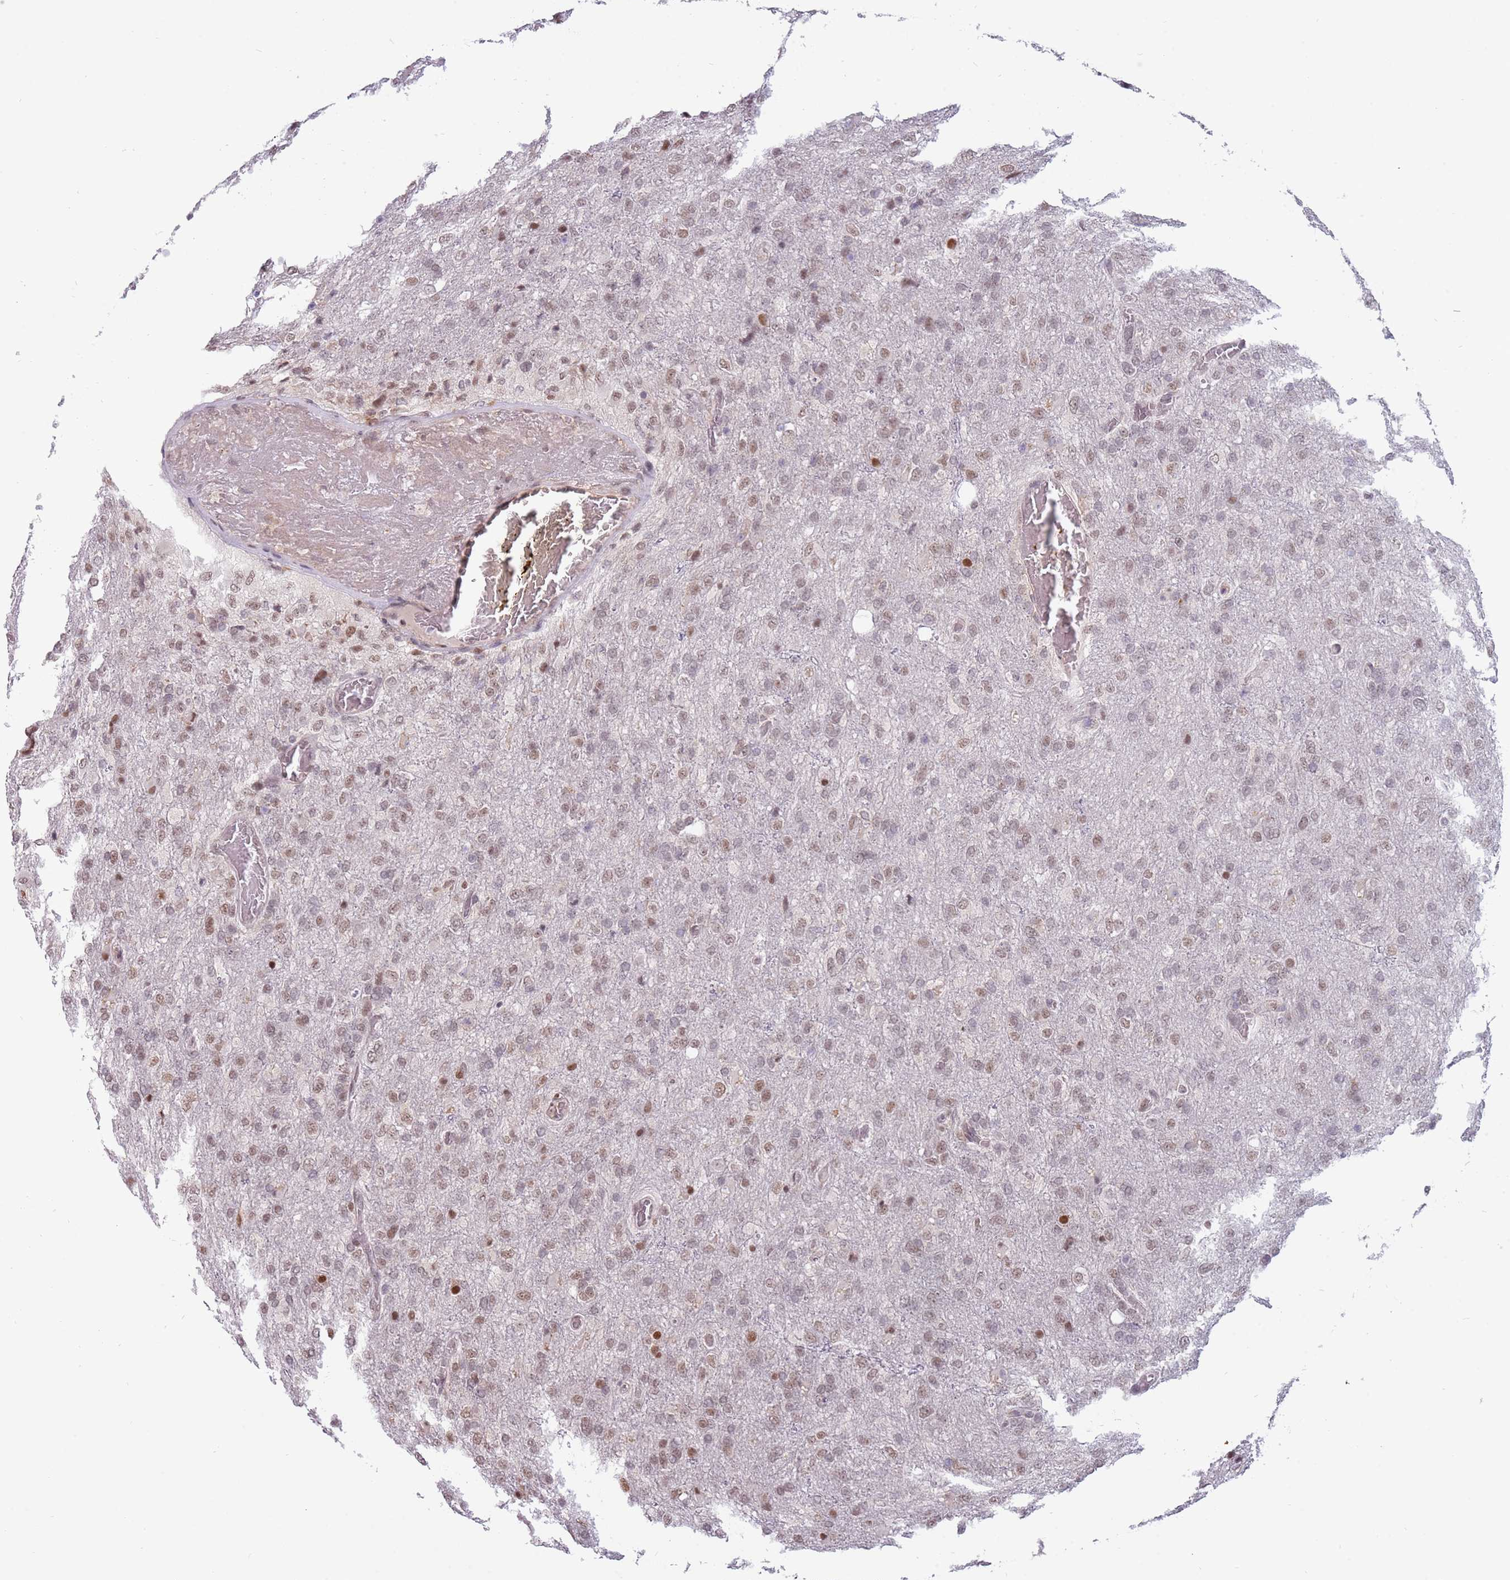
{"staining": {"intensity": "moderate", "quantity": "25%-75%", "location": "nuclear"}, "tissue": "glioma", "cell_type": "Tumor cells", "image_type": "cancer", "snomed": [{"axis": "morphology", "description": "Glioma, malignant, High grade"}, {"axis": "topography", "description": "Brain"}], "caption": "Glioma stained for a protein exhibits moderate nuclear positivity in tumor cells.", "gene": "BARD1", "patient": {"sex": "female", "age": 74}}